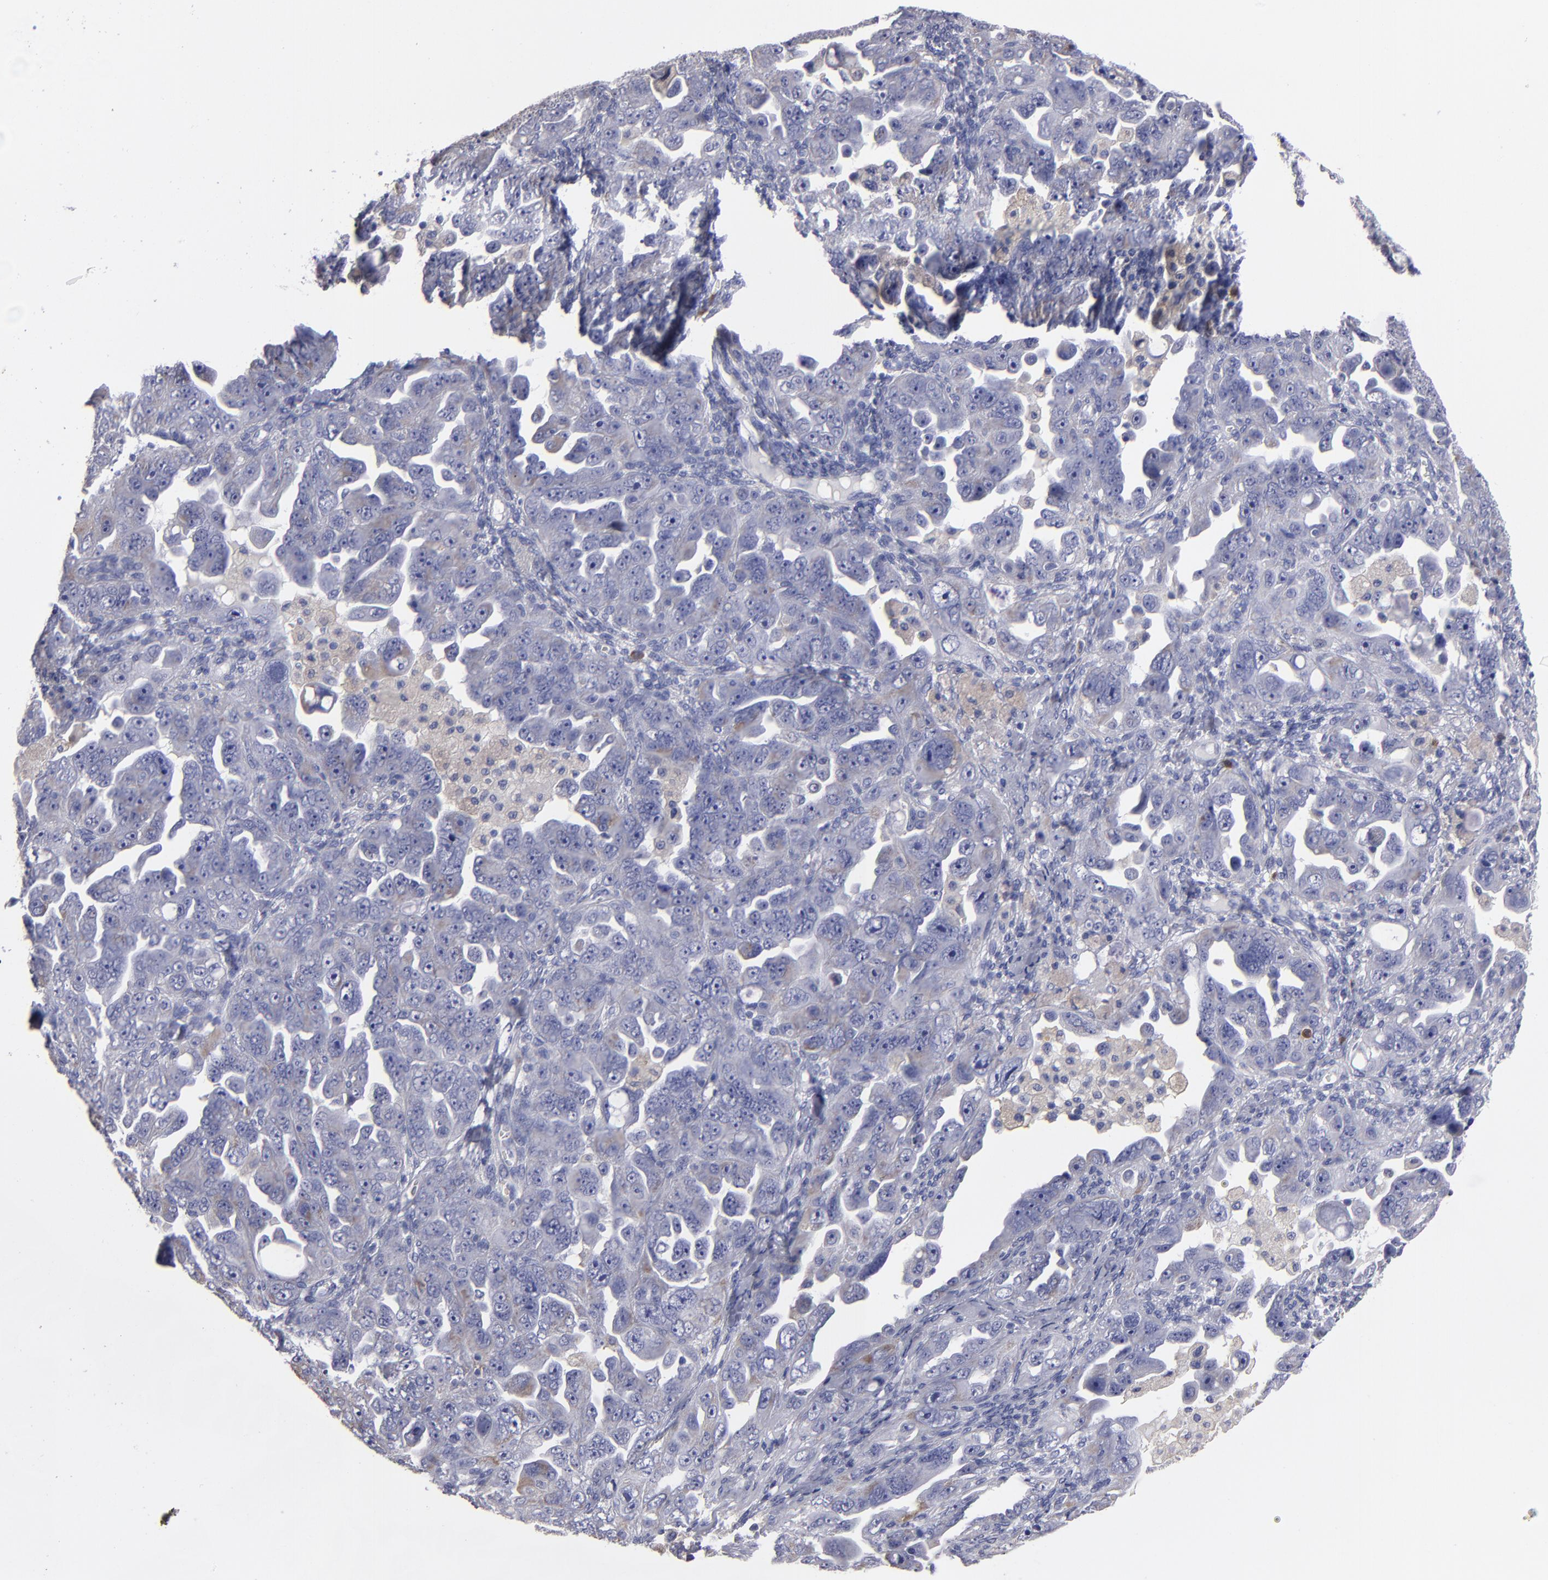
{"staining": {"intensity": "weak", "quantity": "<25%", "location": "cytoplasmic/membranous"}, "tissue": "ovarian cancer", "cell_type": "Tumor cells", "image_type": "cancer", "snomed": [{"axis": "morphology", "description": "Cystadenocarcinoma, serous, NOS"}, {"axis": "topography", "description": "Ovary"}], "caption": "IHC of ovarian cancer (serous cystadenocarcinoma) reveals no positivity in tumor cells.", "gene": "FGR", "patient": {"sex": "female", "age": 66}}